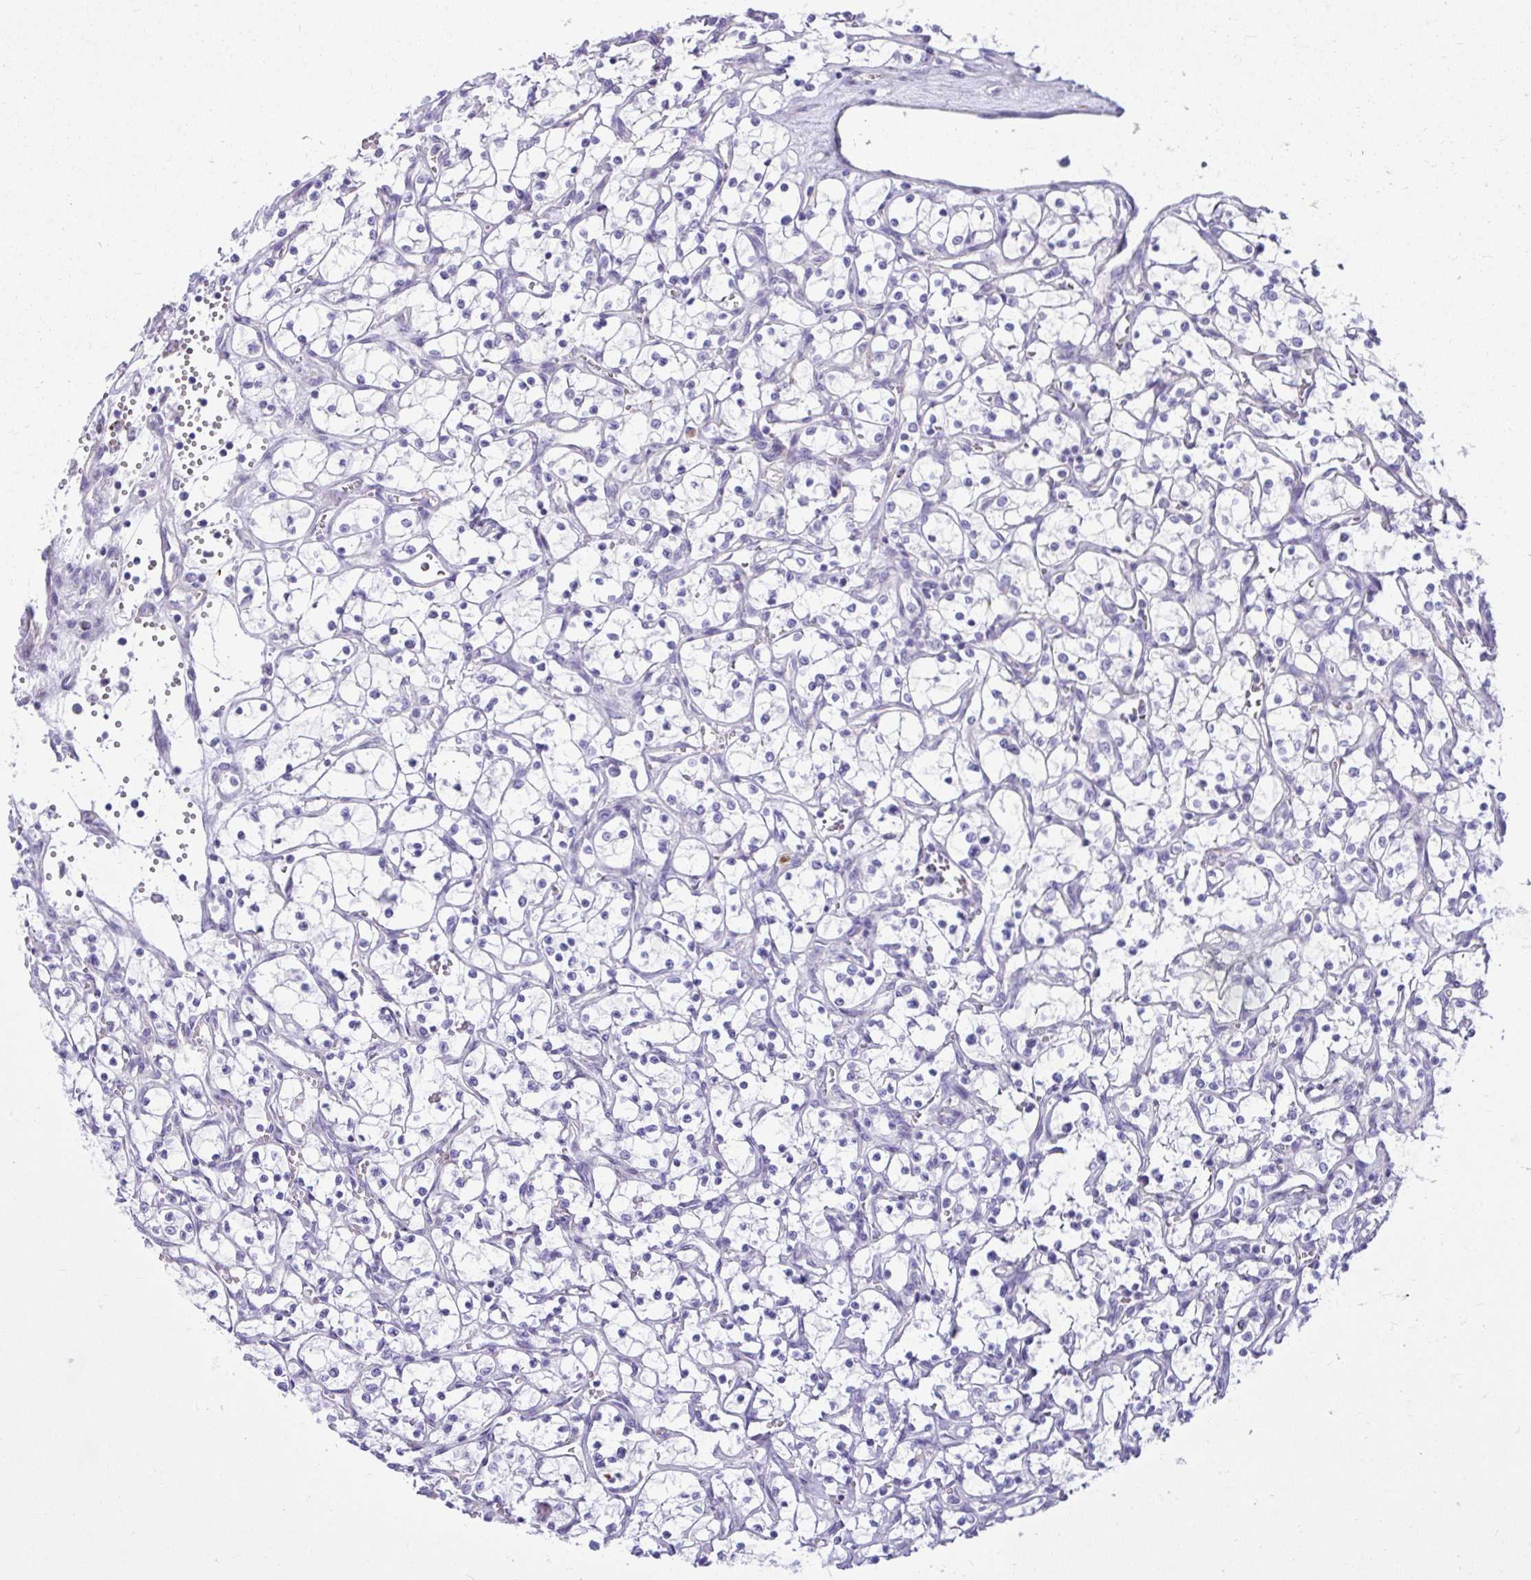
{"staining": {"intensity": "negative", "quantity": "none", "location": "none"}, "tissue": "renal cancer", "cell_type": "Tumor cells", "image_type": "cancer", "snomed": [{"axis": "morphology", "description": "Adenocarcinoma, NOS"}, {"axis": "topography", "description": "Kidney"}], "caption": "Immunohistochemical staining of renal cancer displays no significant staining in tumor cells.", "gene": "LRRC36", "patient": {"sex": "female", "age": 69}}